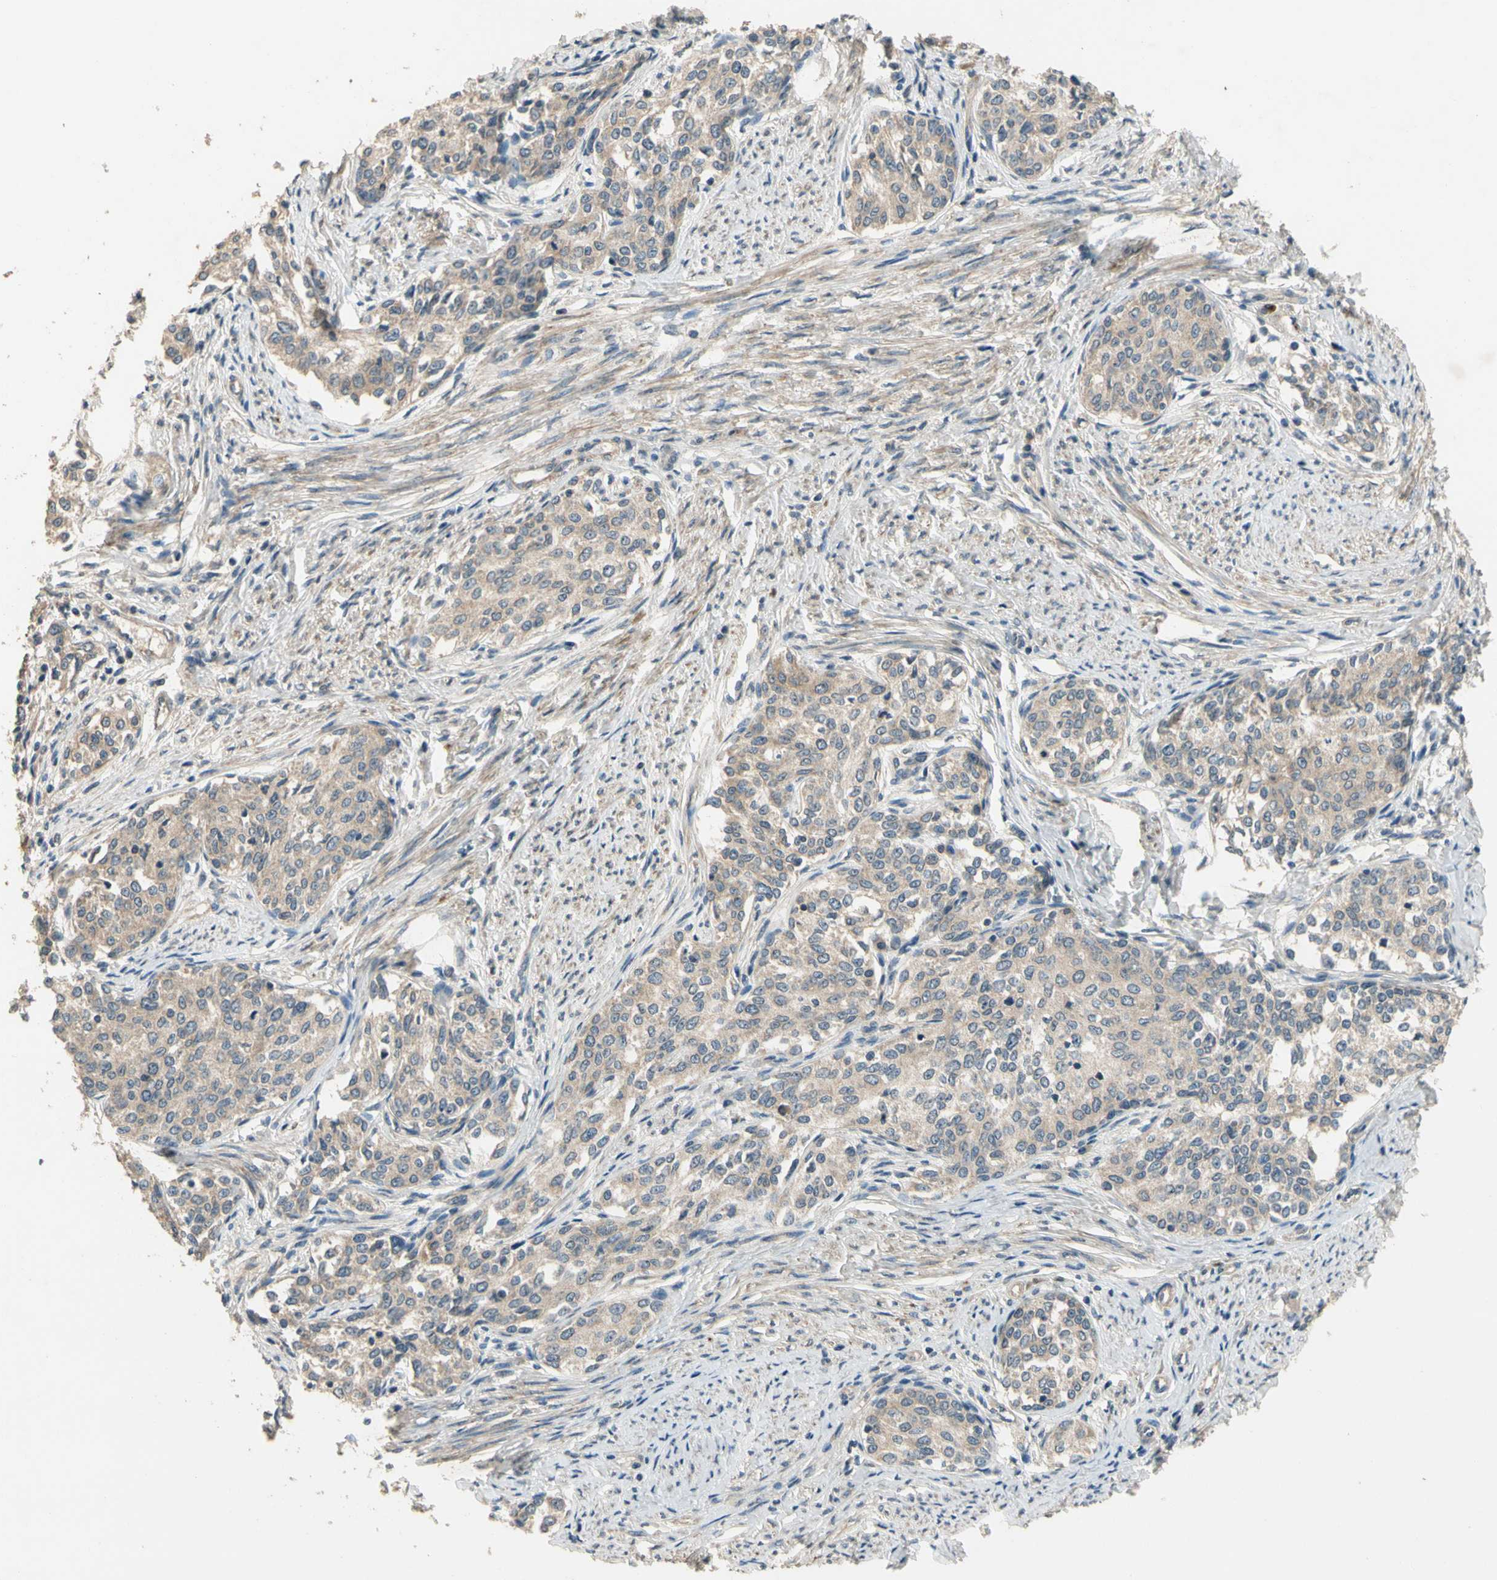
{"staining": {"intensity": "weak", "quantity": ">75%", "location": "cytoplasmic/membranous"}, "tissue": "cervical cancer", "cell_type": "Tumor cells", "image_type": "cancer", "snomed": [{"axis": "morphology", "description": "Squamous cell carcinoma, NOS"}, {"axis": "morphology", "description": "Adenocarcinoma, NOS"}, {"axis": "topography", "description": "Cervix"}], "caption": "Immunohistochemical staining of human cervical cancer (squamous cell carcinoma) reveals weak cytoplasmic/membranous protein staining in about >75% of tumor cells.", "gene": "ALKBH3", "patient": {"sex": "female", "age": 52}}